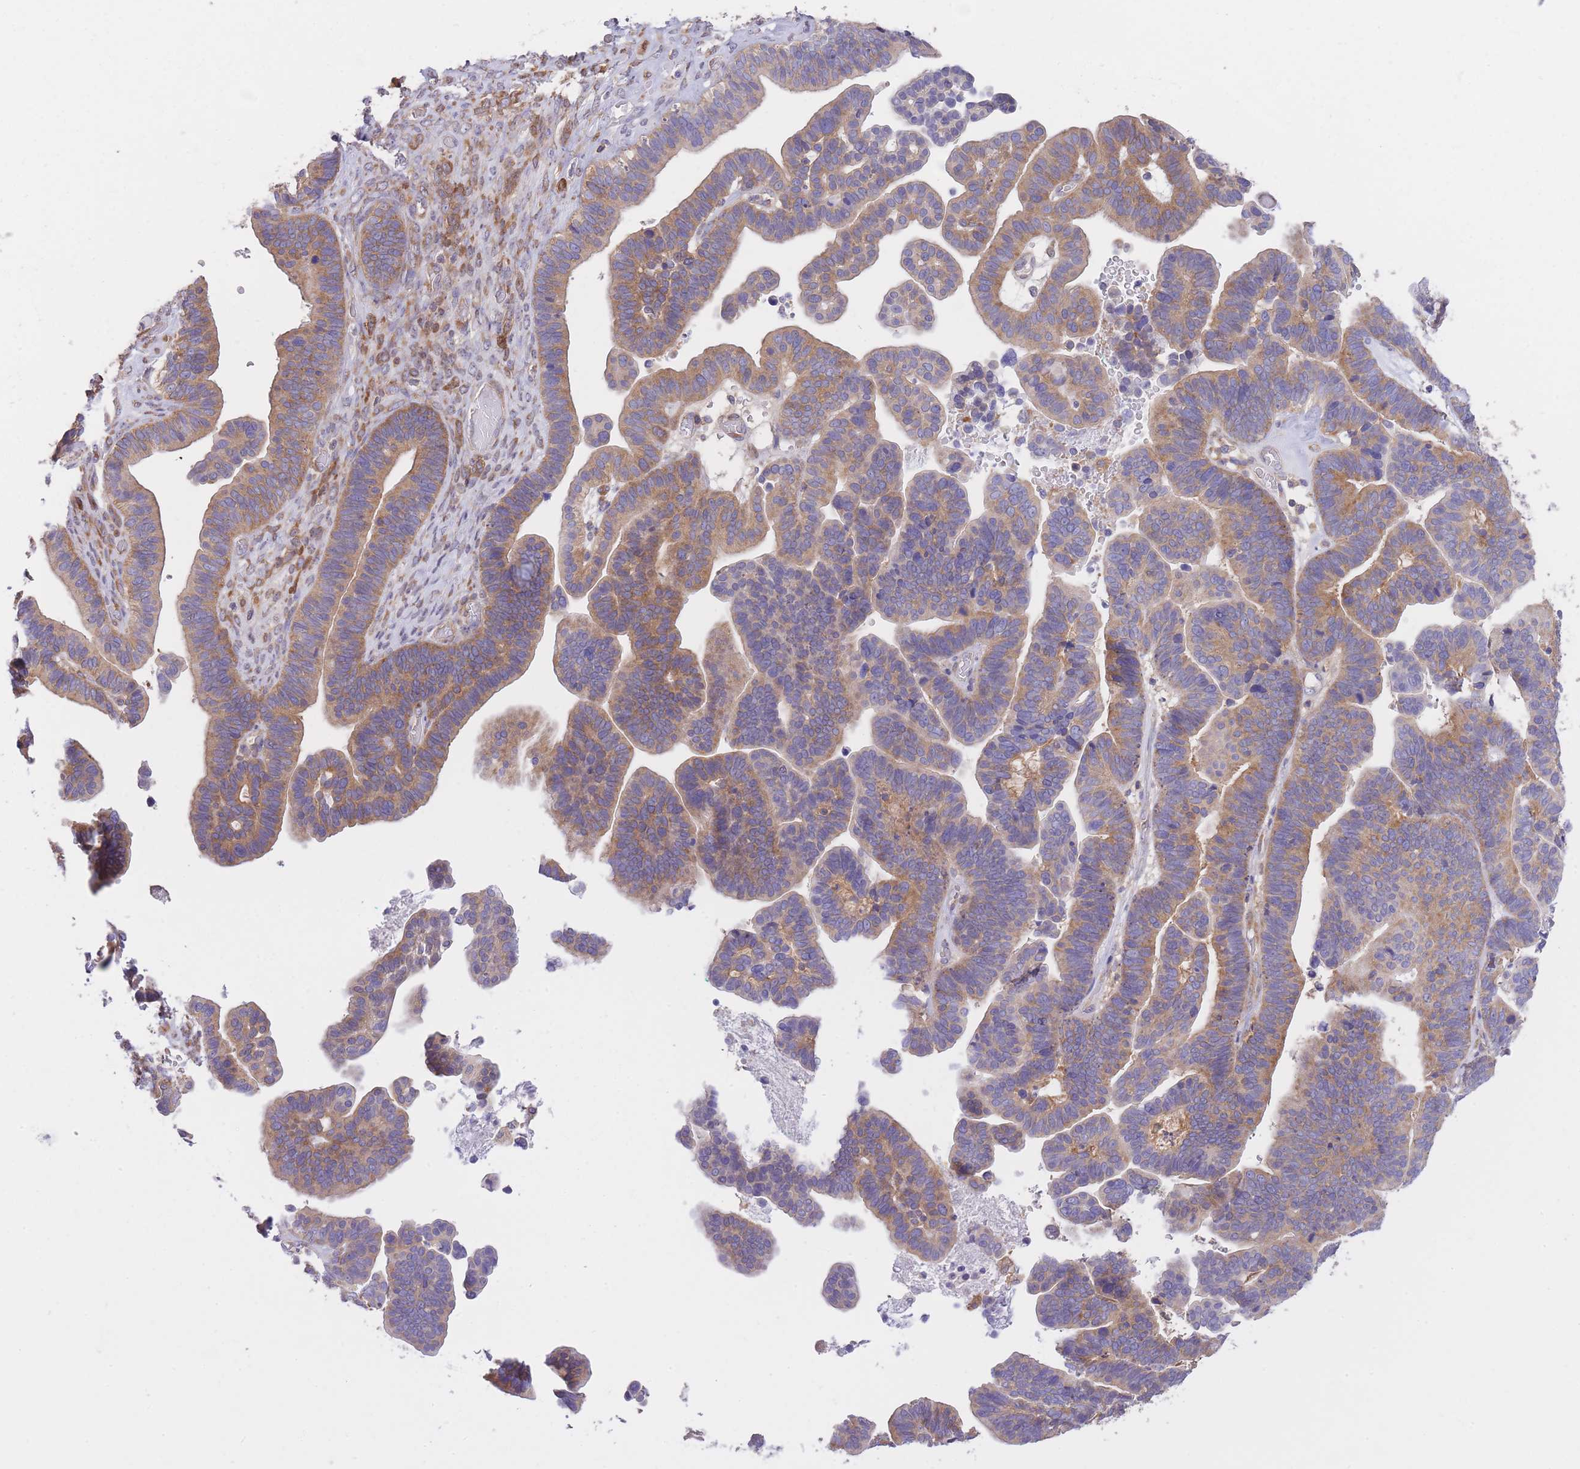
{"staining": {"intensity": "weak", "quantity": ">75%", "location": "cytoplasmic/membranous"}, "tissue": "ovarian cancer", "cell_type": "Tumor cells", "image_type": "cancer", "snomed": [{"axis": "morphology", "description": "Cystadenocarcinoma, serous, NOS"}, {"axis": "topography", "description": "Ovary"}], "caption": "This micrograph demonstrates ovarian cancer (serous cystadenocarcinoma) stained with immunohistochemistry (IHC) to label a protein in brown. The cytoplasmic/membranous of tumor cells show weak positivity for the protein. Nuclei are counter-stained blue.", "gene": "PRKAR1A", "patient": {"sex": "female", "age": 56}}